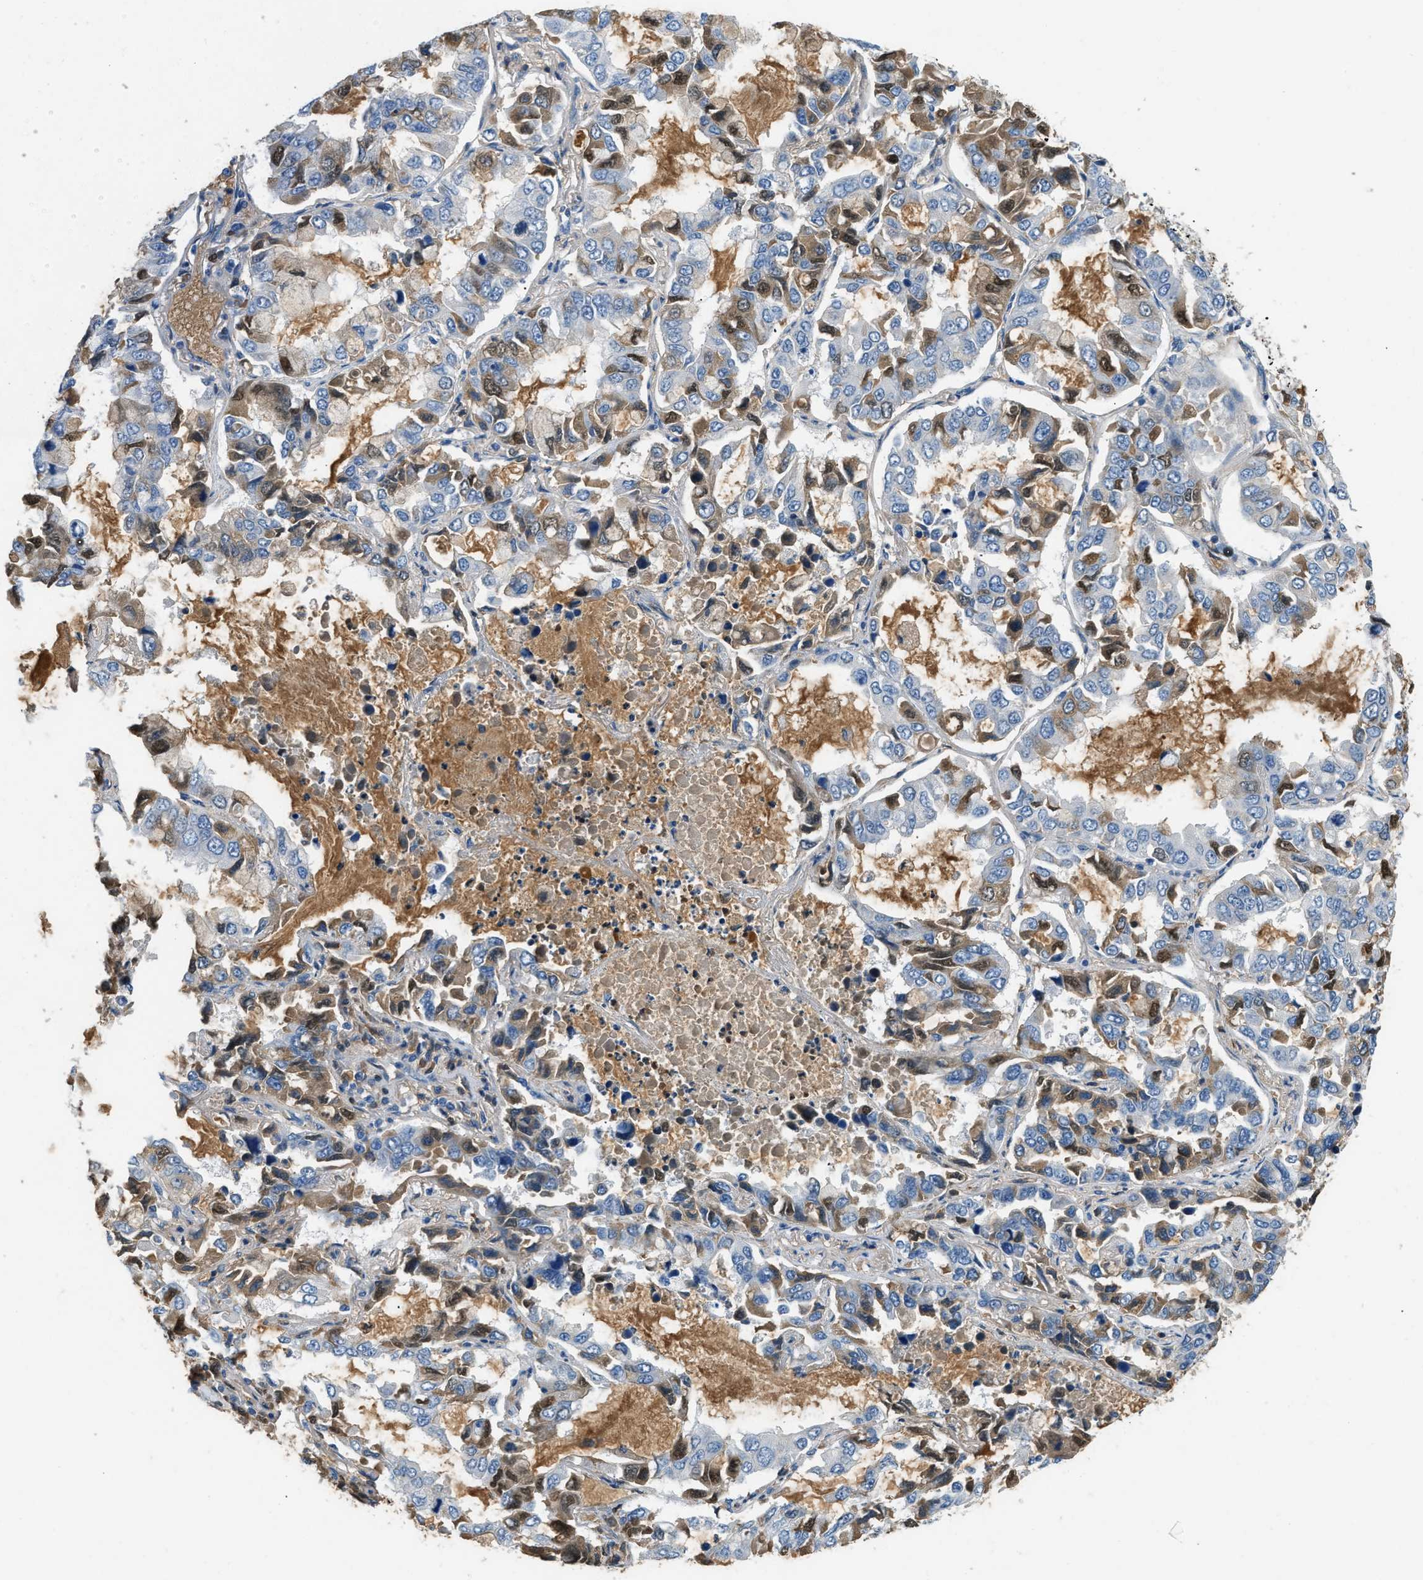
{"staining": {"intensity": "weak", "quantity": "25%-75%", "location": "cytoplasmic/membranous,nuclear"}, "tissue": "lung cancer", "cell_type": "Tumor cells", "image_type": "cancer", "snomed": [{"axis": "morphology", "description": "Adenocarcinoma, NOS"}, {"axis": "topography", "description": "Lung"}], "caption": "Lung adenocarcinoma tissue reveals weak cytoplasmic/membranous and nuclear positivity in about 25%-75% of tumor cells (IHC, brightfield microscopy, high magnification).", "gene": "STC1", "patient": {"sex": "male", "age": 64}}